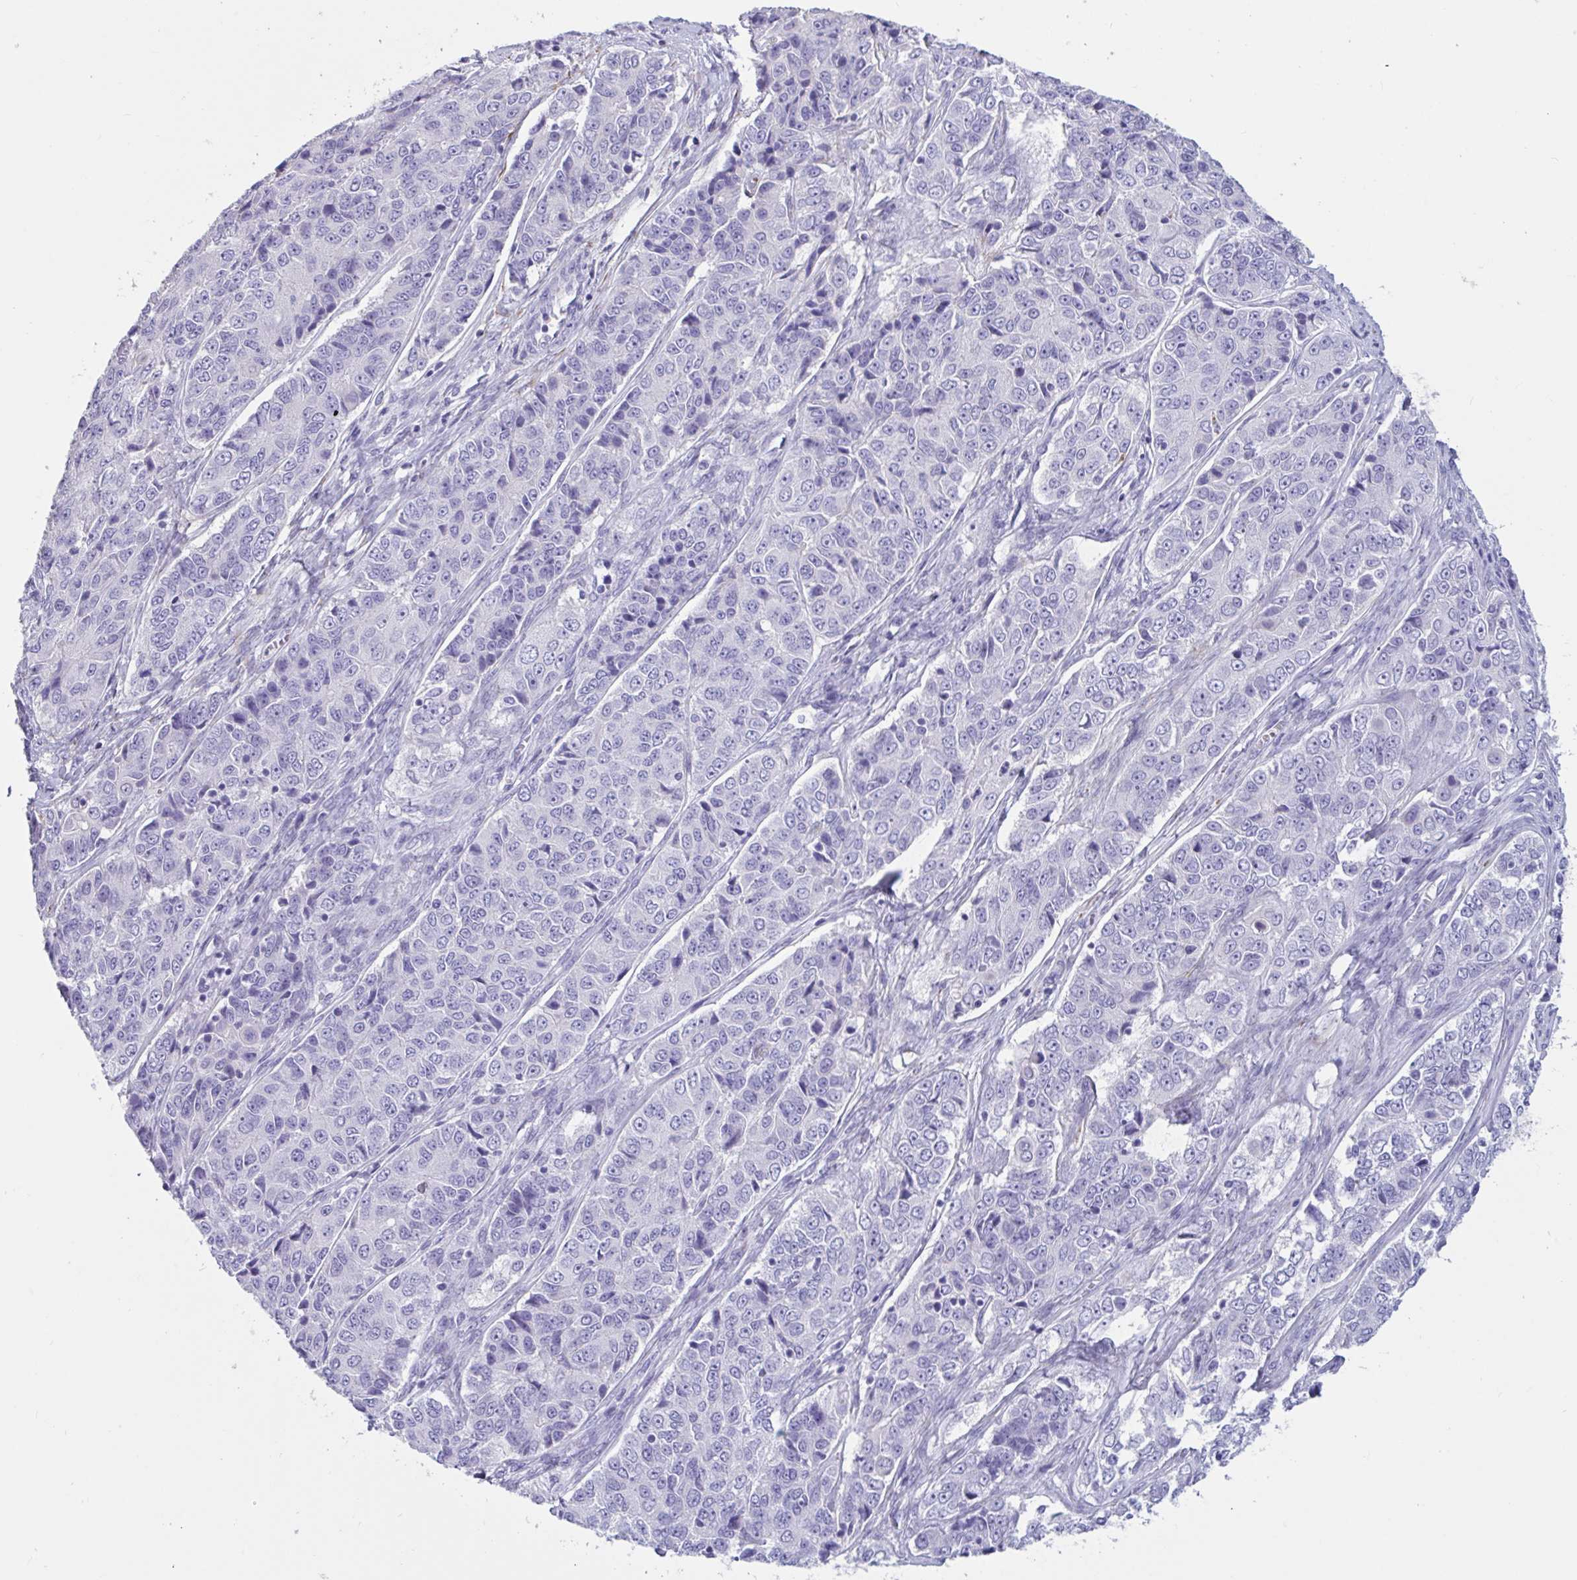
{"staining": {"intensity": "negative", "quantity": "none", "location": "none"}, "tissue": "ovarian cancer", "cell_type": "Tumor cells", "image_type": "cancer", "snomed": [{"axis": "morphology", "description": "Carcinoma, endometroid"}, {"axis": "topography", "description": "Ovary"}], "caption": "Protein analysis of ovarian cancer (endometroid carcinoma) reveals no significant staining in tumor cells.", "gene": "TNNC1", "patient": {"sex": "female", "age": 51}}